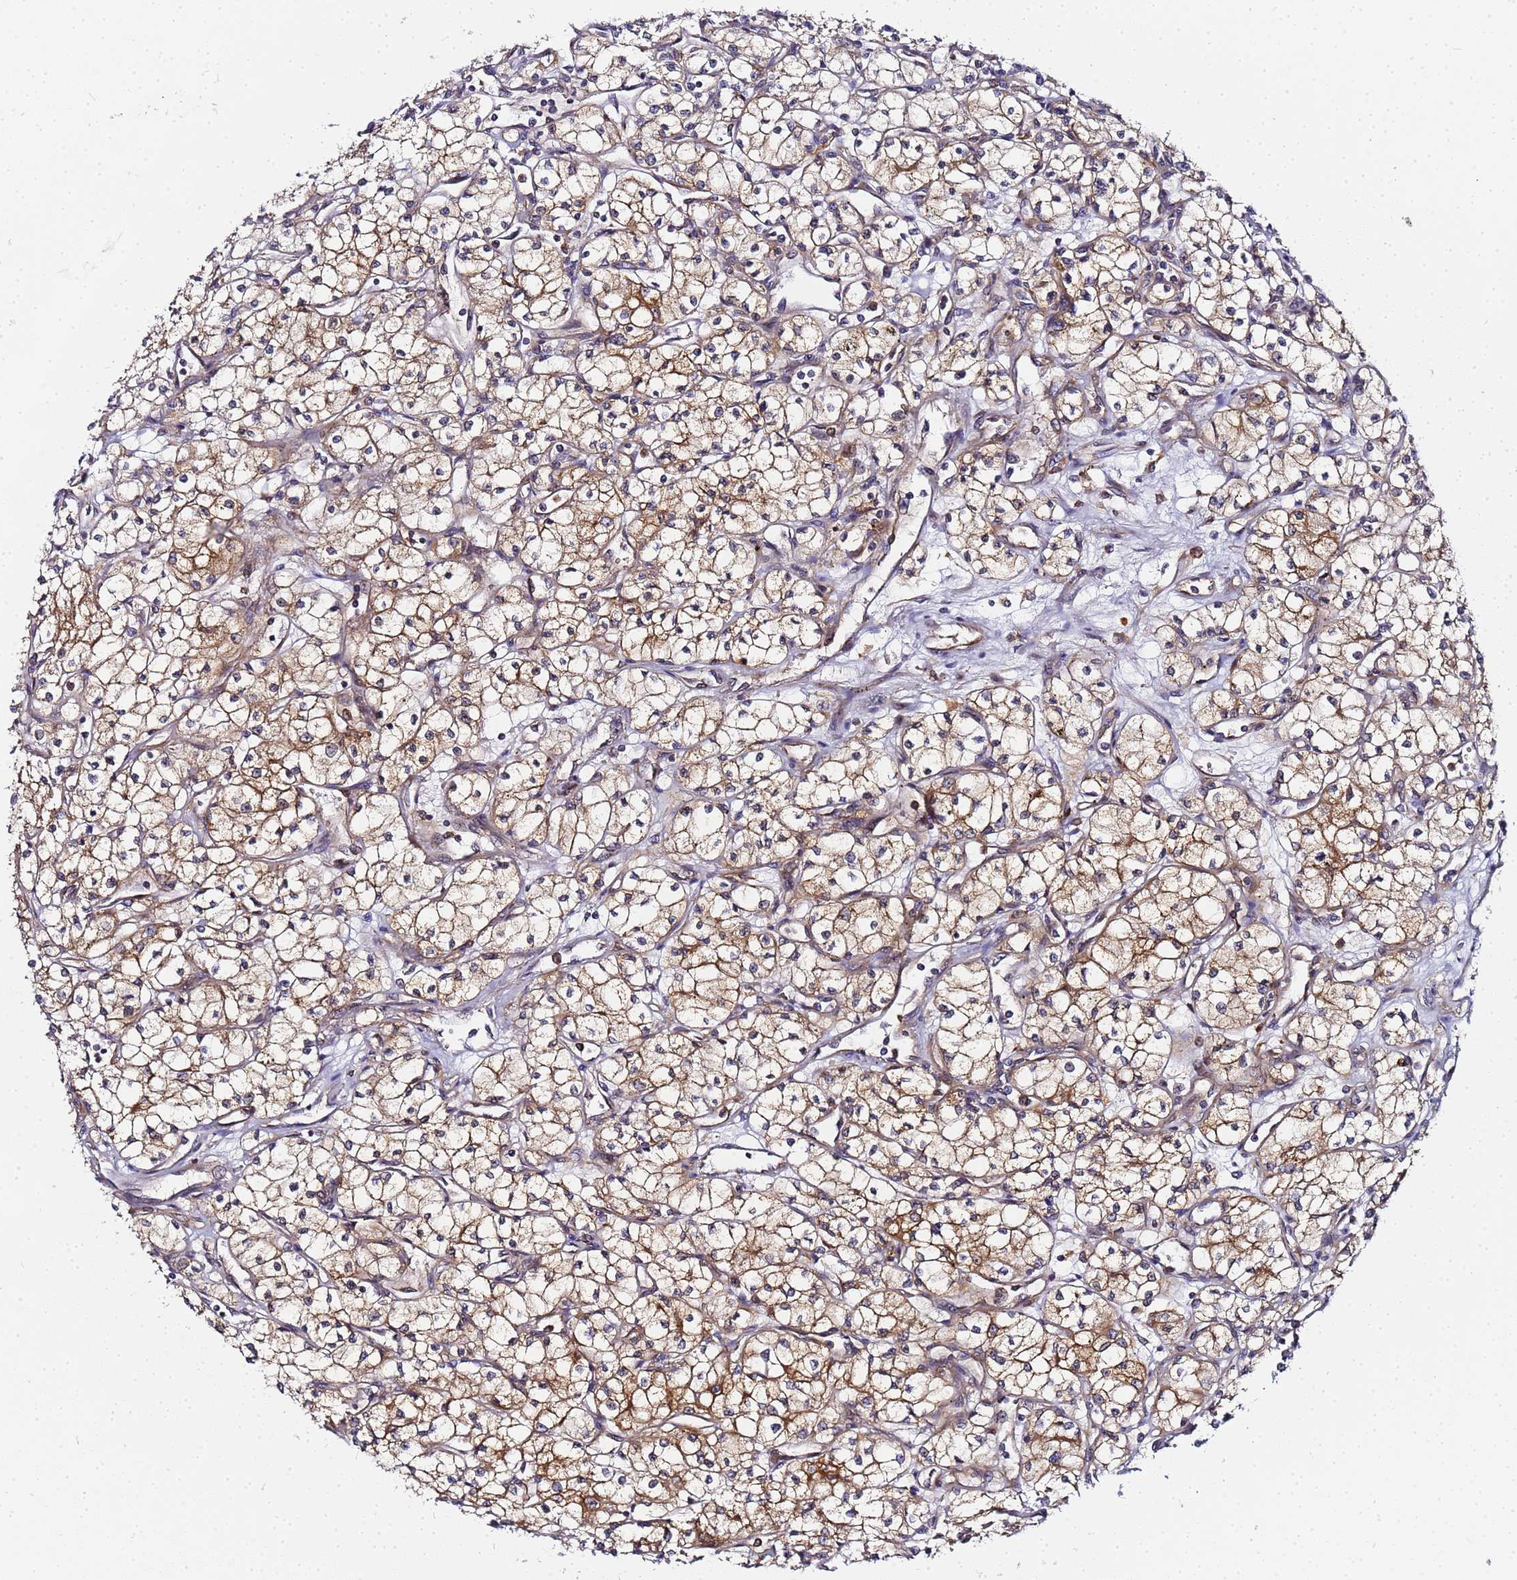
{"staining": {"intensity": "moderate", "quantity": ">75%", "location": "cytoplasmic/membranous"}, "tissue": "renal cancer", "cell_type": "Tumor cells", "image_type": "cancer", "snomed": [{"axis": "morphology", "description": "Adenocarcinoma, NOS"}, {"axis": "topography", "description": "Kidney"}], "caption": "IHC micrograph of neoplastic tissue: renal cancer (adenocarcinoma) stained using immunohistochemistry displays medium levels of moderate protein expression localized specifically in the cytoplasmic/membranous of tumor cells, appearing as a cytoplasmic/membranous brown color.", "gene": "CHM", "patient": {"sex": "male", "age": 59}}